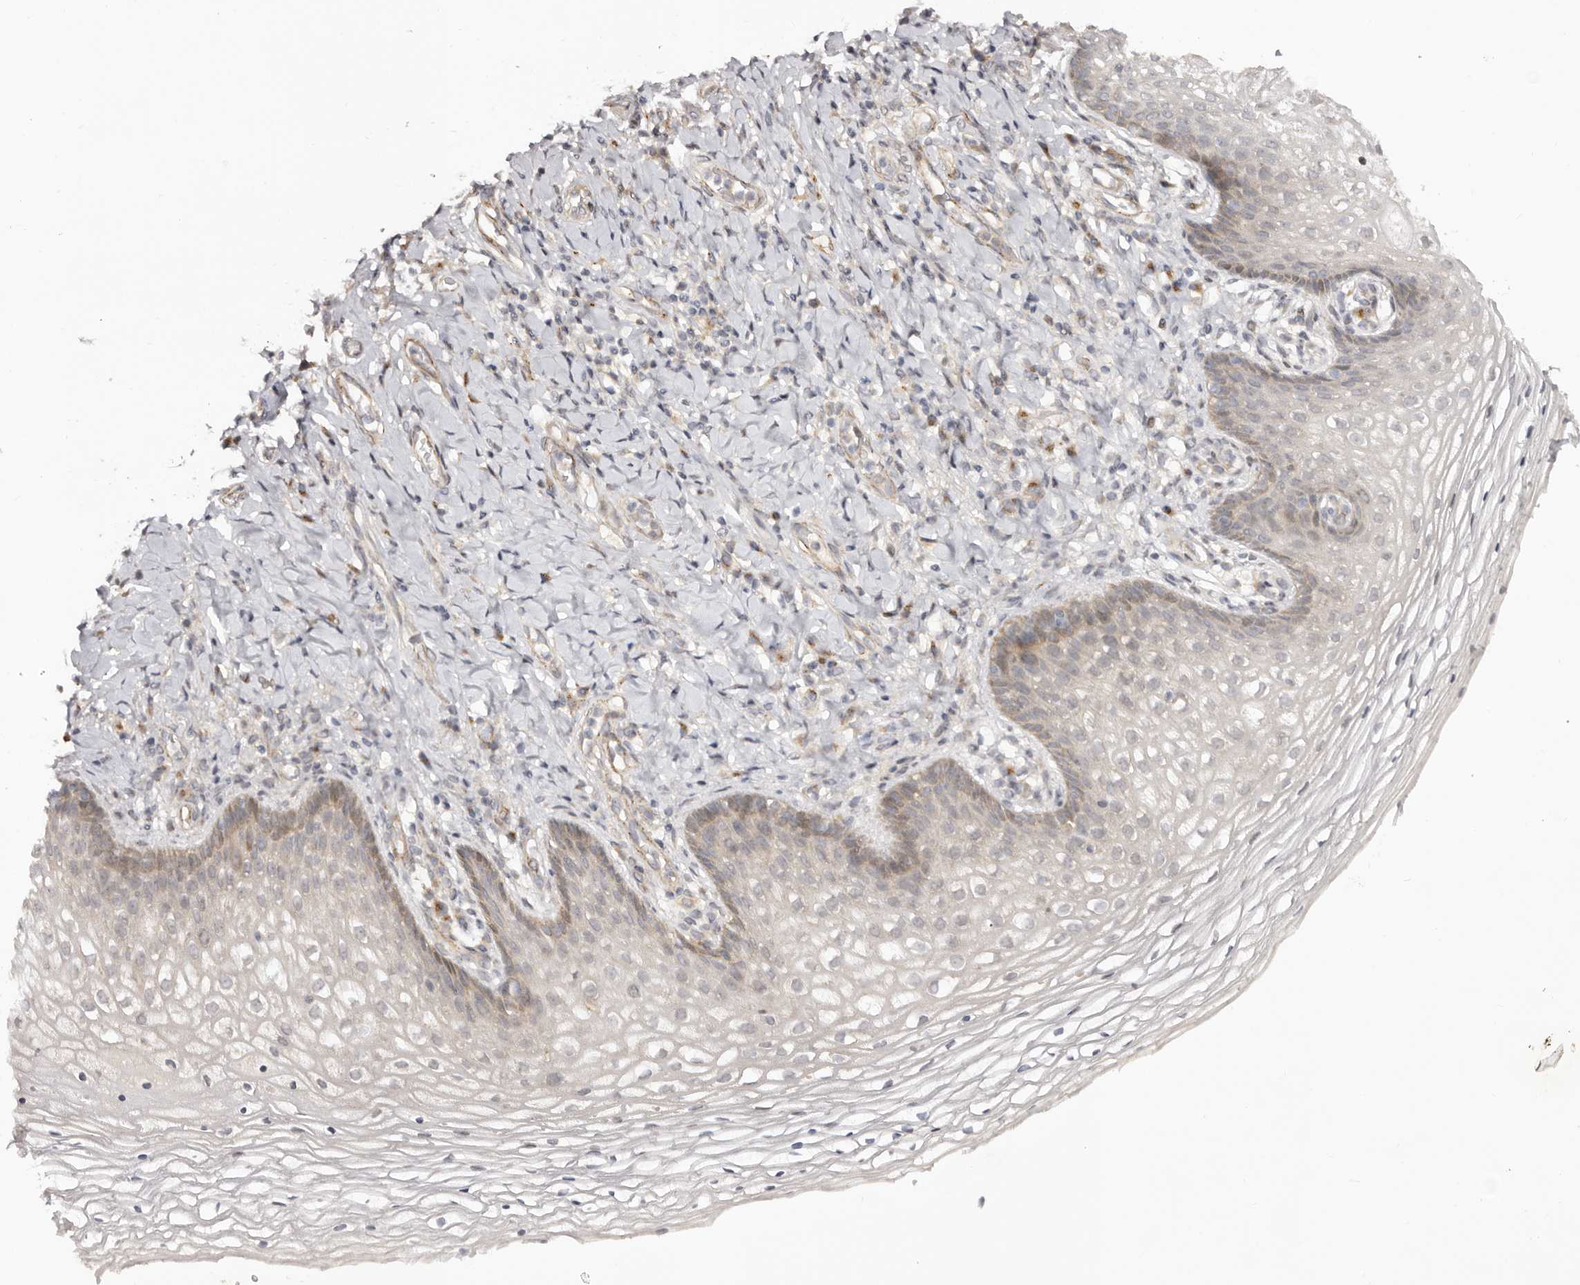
{"staining": {"intensity": "moderate", "quantity": "<25%", "location": "cytoplasmic/membranous"}, "tissue": "vagina", "cell_type": "Squamous epithelial cells", "image_type": "normal", "snomed": [{"axis": "morphology", "description": "Normal tissue, NOS"}, {"axis": "topography", "description": "Vagina"}], "caption": "Immunohistochemical staining of normal human vagina shows moderate cytoplasmic/membranous protein expression in approximately <25% of squamous epithelial cells.", "gene": "MICAL2", "patient": {"sex": "female", "age": 60}}